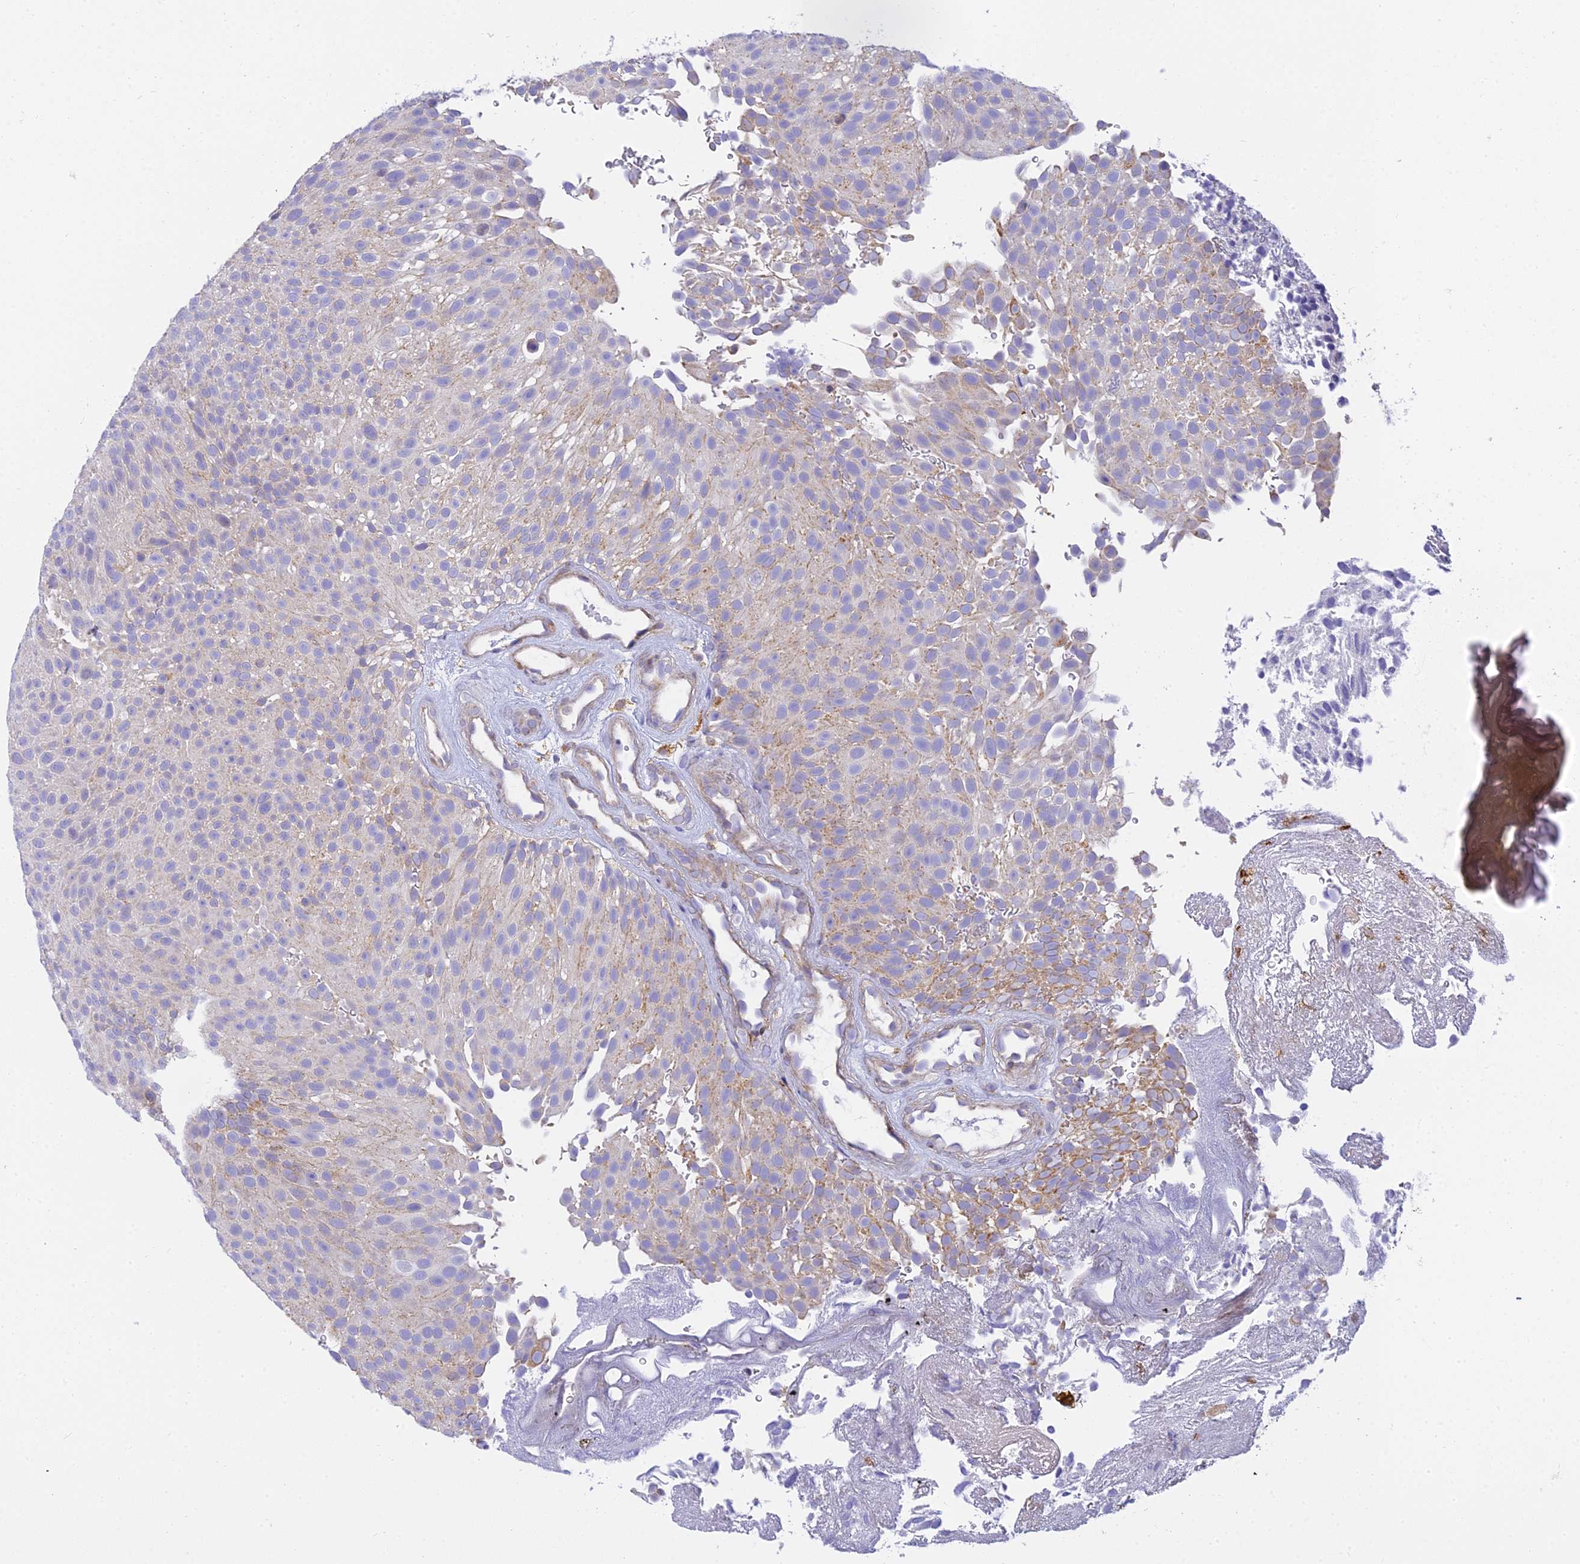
{"staining": {"intensity": "weak", "quantity": "<25%", "location": "cytoplasmic/membranous"}, "tissue": "urothelial cancer", "cell_type": "Tumor cells", "image_type": "cancer", "snomed": [{"axis": "morphology", "description": "Urothelial carcinoma, Low grade"}, {"axis": "topography", "description": "Urinary bladder"}], "caption": "A high-resolution photomicrograph shows IHC staining of urothelial cancer, which demonstrates no significant expression in tumor cells.", "gene": "CLCN7", "patient": {"sex": "male", "age": 78}}